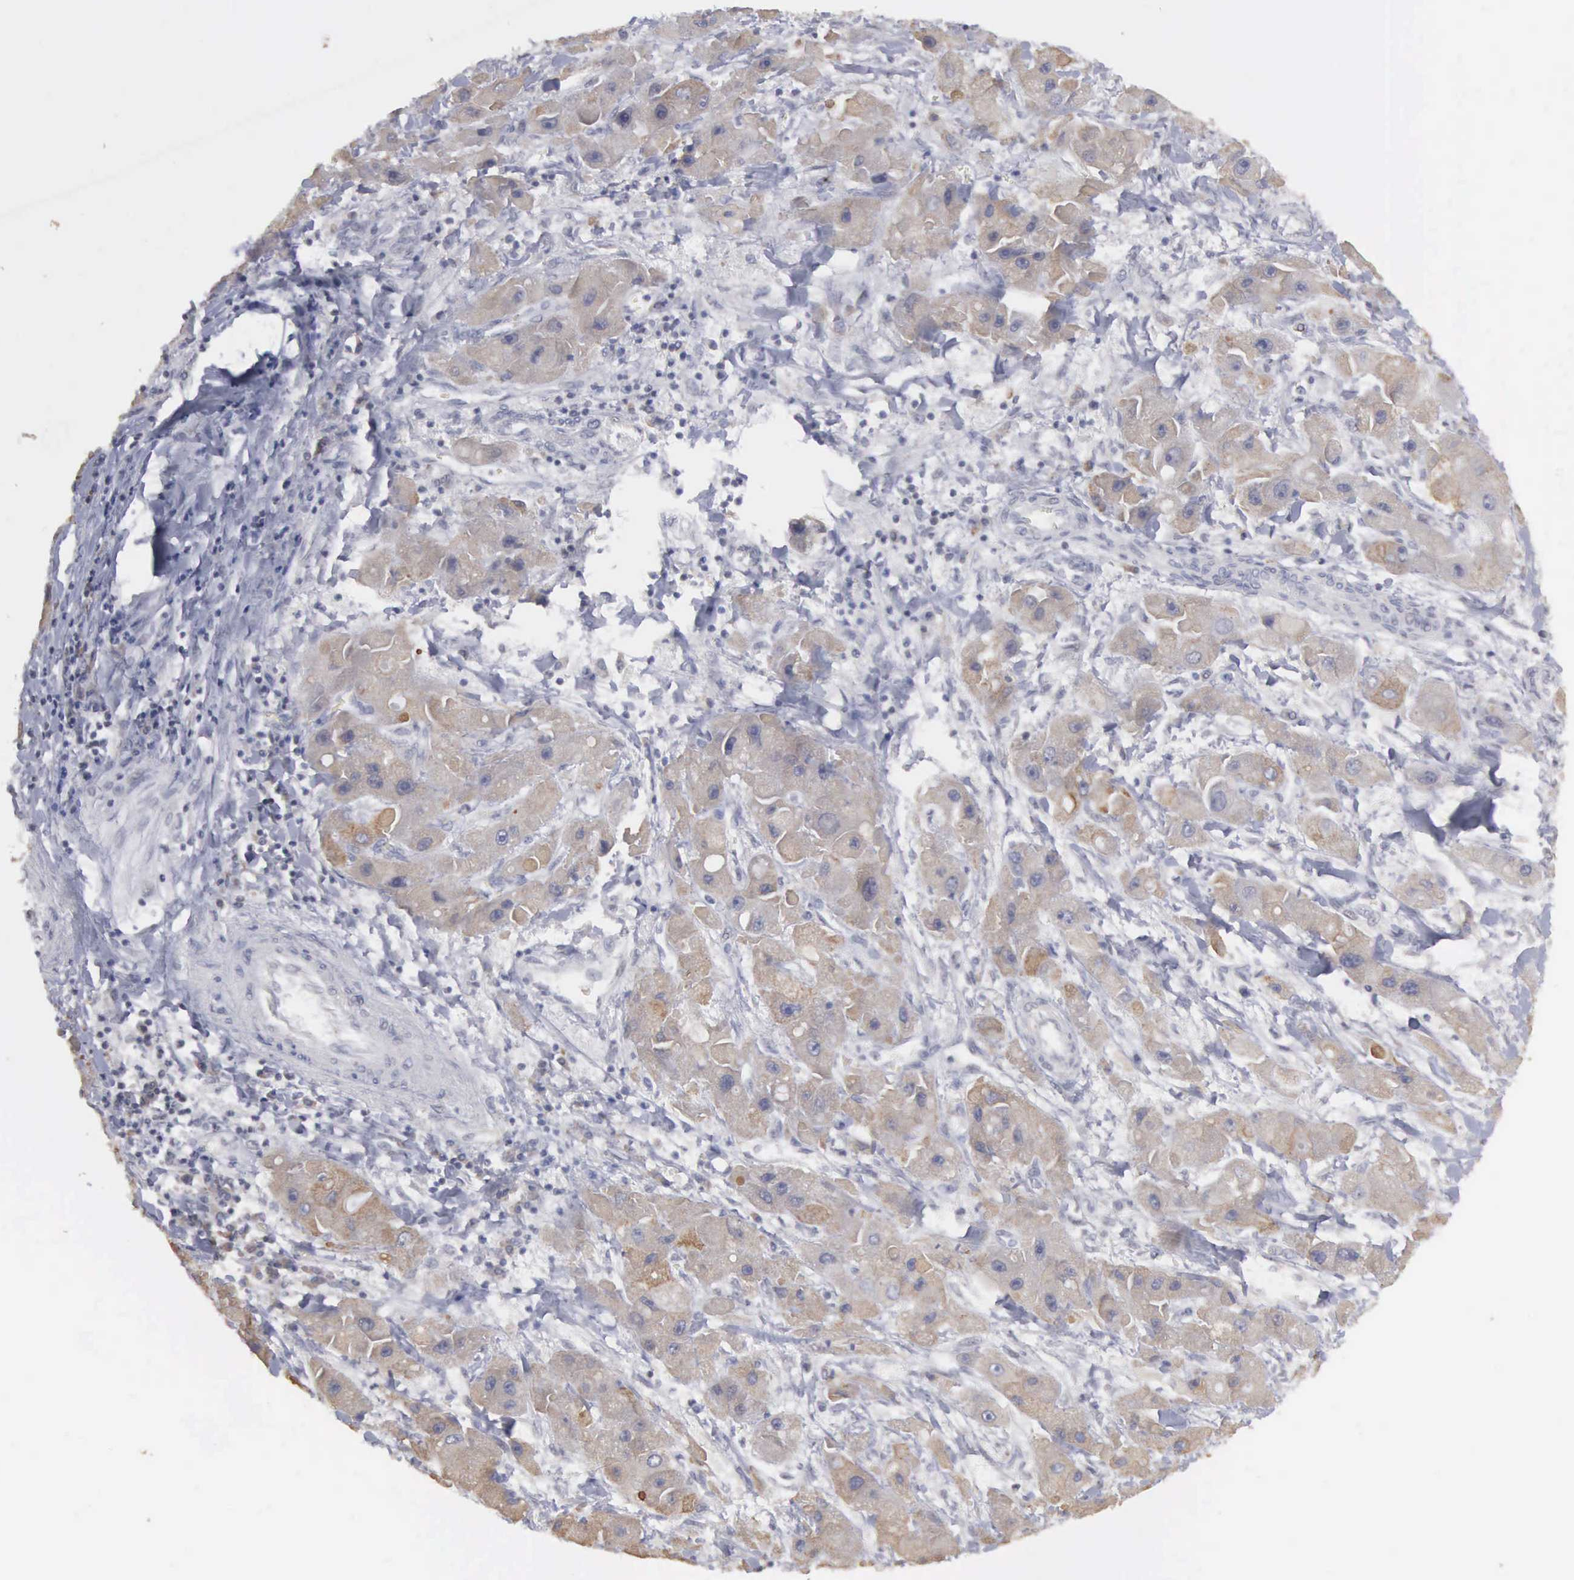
{"staining": {"intensity": "weak", "quantity": "25%-75%", "location": "cytoplasmic/membranous"}, "tissue": "liver cancer", "cell_type": "Tumor cells", "image_type": "cancer", "snomed": [{"axis": "morphology", "description": "Carcinoma, Hepatocellular, NOS"}, {"axis": "topography", "description": "Liver"}], "caption": "IHC photomicrograph of neoplastic tissue: hepatocellular carcinoma (liver) stained using IHC demonstrates low levels of weak protein expression localized specifically in the cytoplasmic/membranous of tumor cells, appearing as a cytoplasmic/membranous brown color.", "gene": "WDR89", "patient": {"sex": "male", "age": 24}}